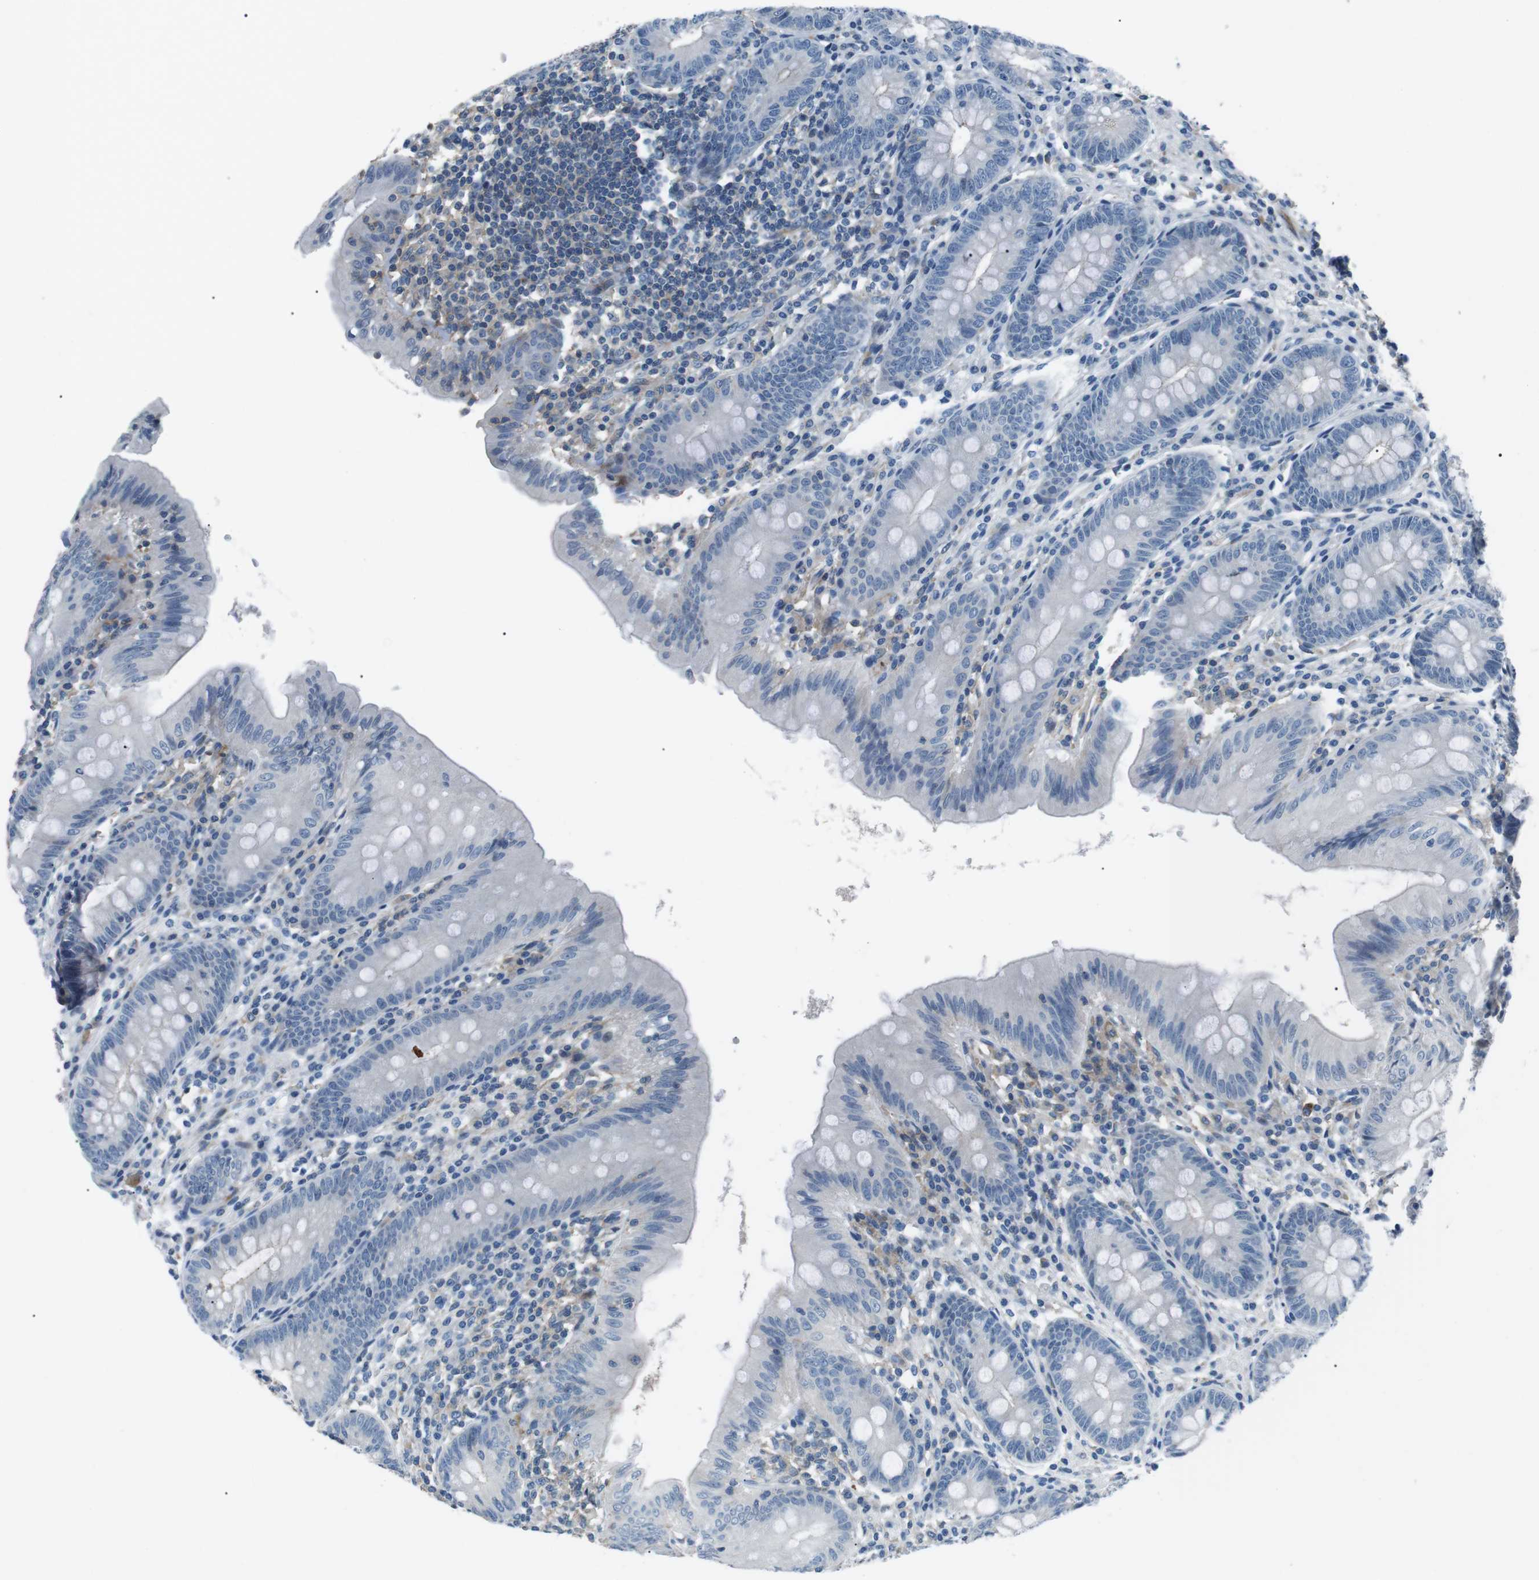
{"staining": {"intensity": "negative", "quantity": "none", "location": "none"}, "tissue": "appendix", "cell_type": "Glandular cells", "image_type": "normal", "snomed": [{"axis": "morphology", "description": "Normal tissue, NOS"}, {"axis": "topography", "description": "Appendix"}], "caption": "Human appendix stained for a protein using IHC displays no expression in glandular cells.", "gene": "ARVCF", "patient": {"sex": "male", "age": 56}}